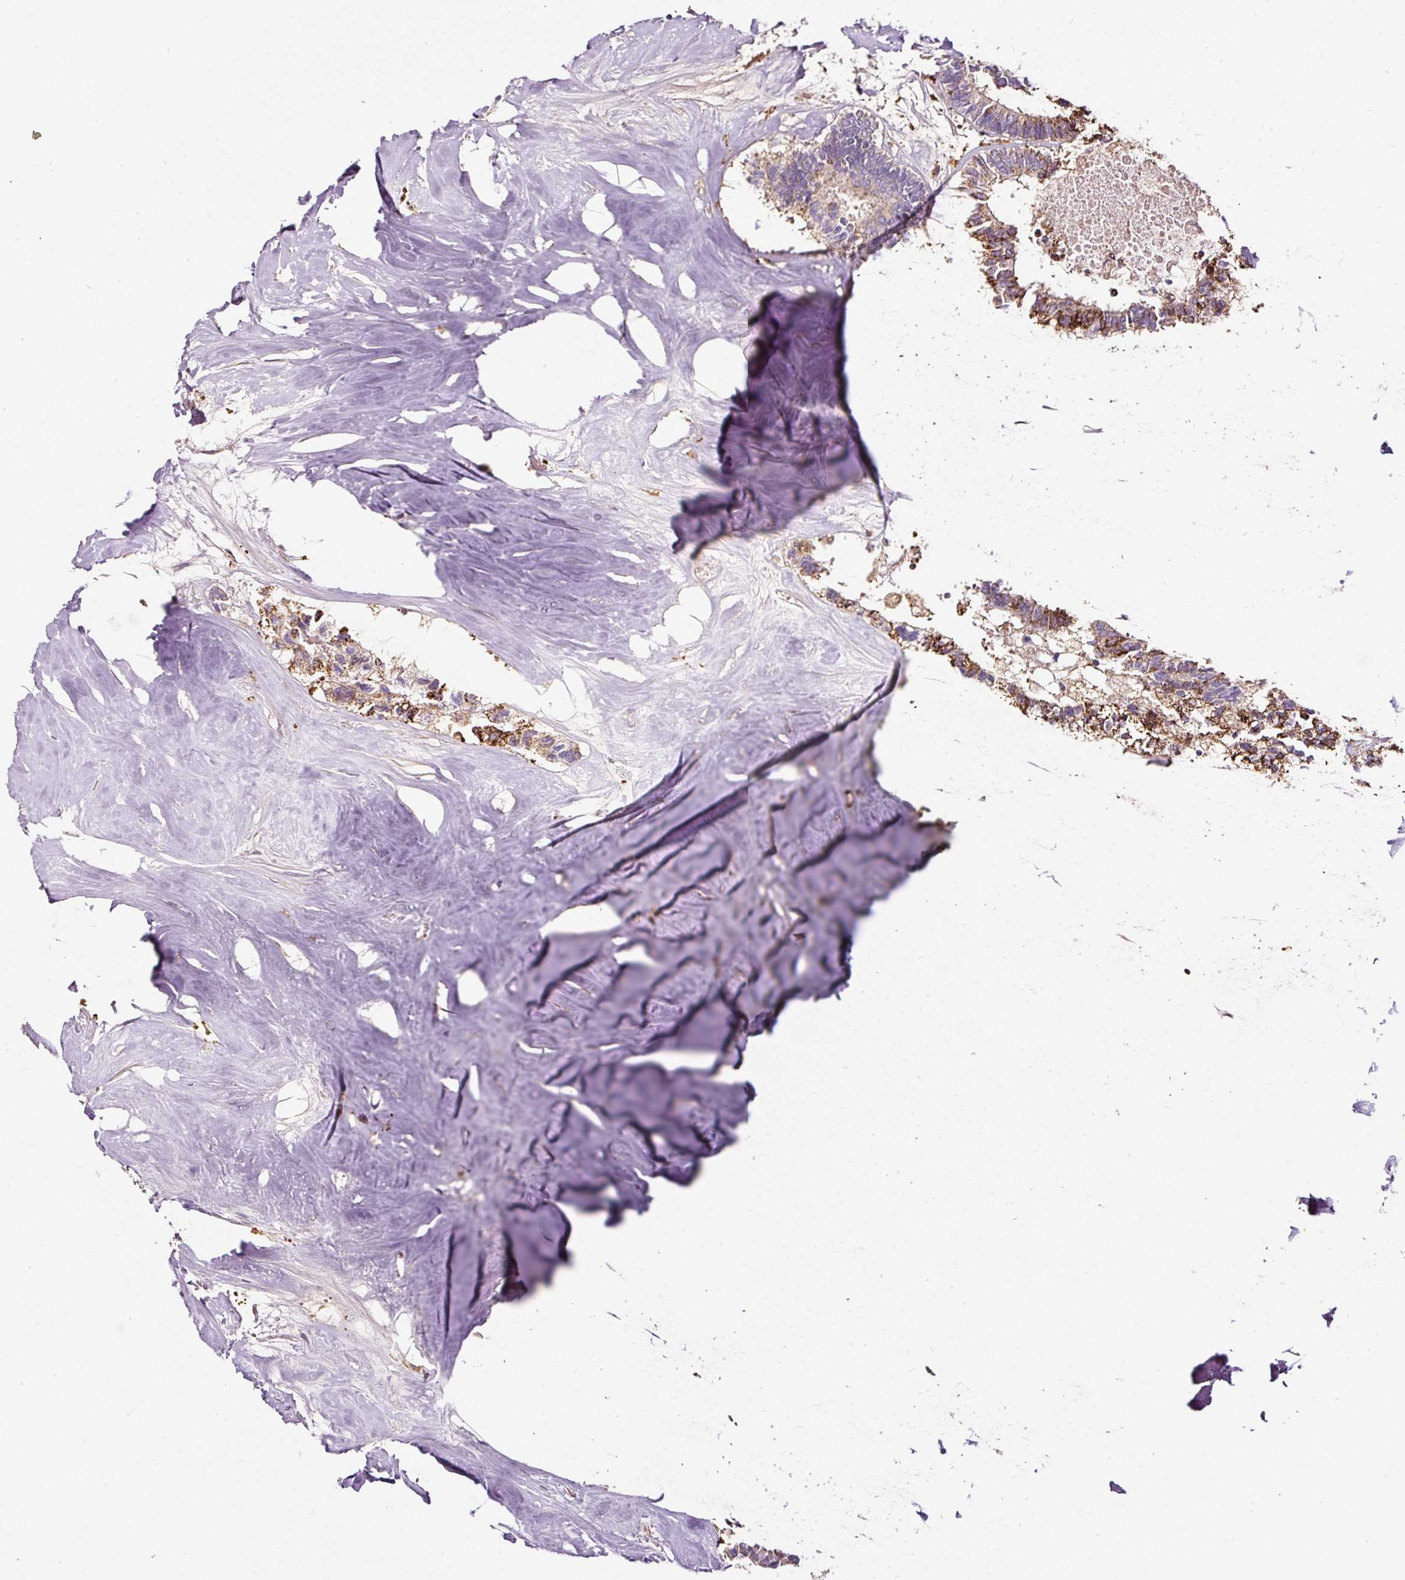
{"staining": {"intensity": "moderate", "quantity": "25%-75%", "location": "cytoplasmic/membranous"}, "tissue": "colorectal cancer", "cell_type": "Tumor cells", "image_type": "cancer", "snomed": [{"axis": "morphology", "description": "Adenocarcinoma, NOS"}, {"axis": "topography", "description": "Colon"}, {"axis": "topography", "description": "Rectum"}], "caption": "This image demonstrates adenocarcinoma (colorectal) stained with immunohistochemistry to label a protein in brown. The cytoplasmic/membranous of tumor cells show moderate positivity for the protein. Nuclei are counter-stained blue.", "gene": "LRRC24", "patient": {"sex": "male", "age": 57}}